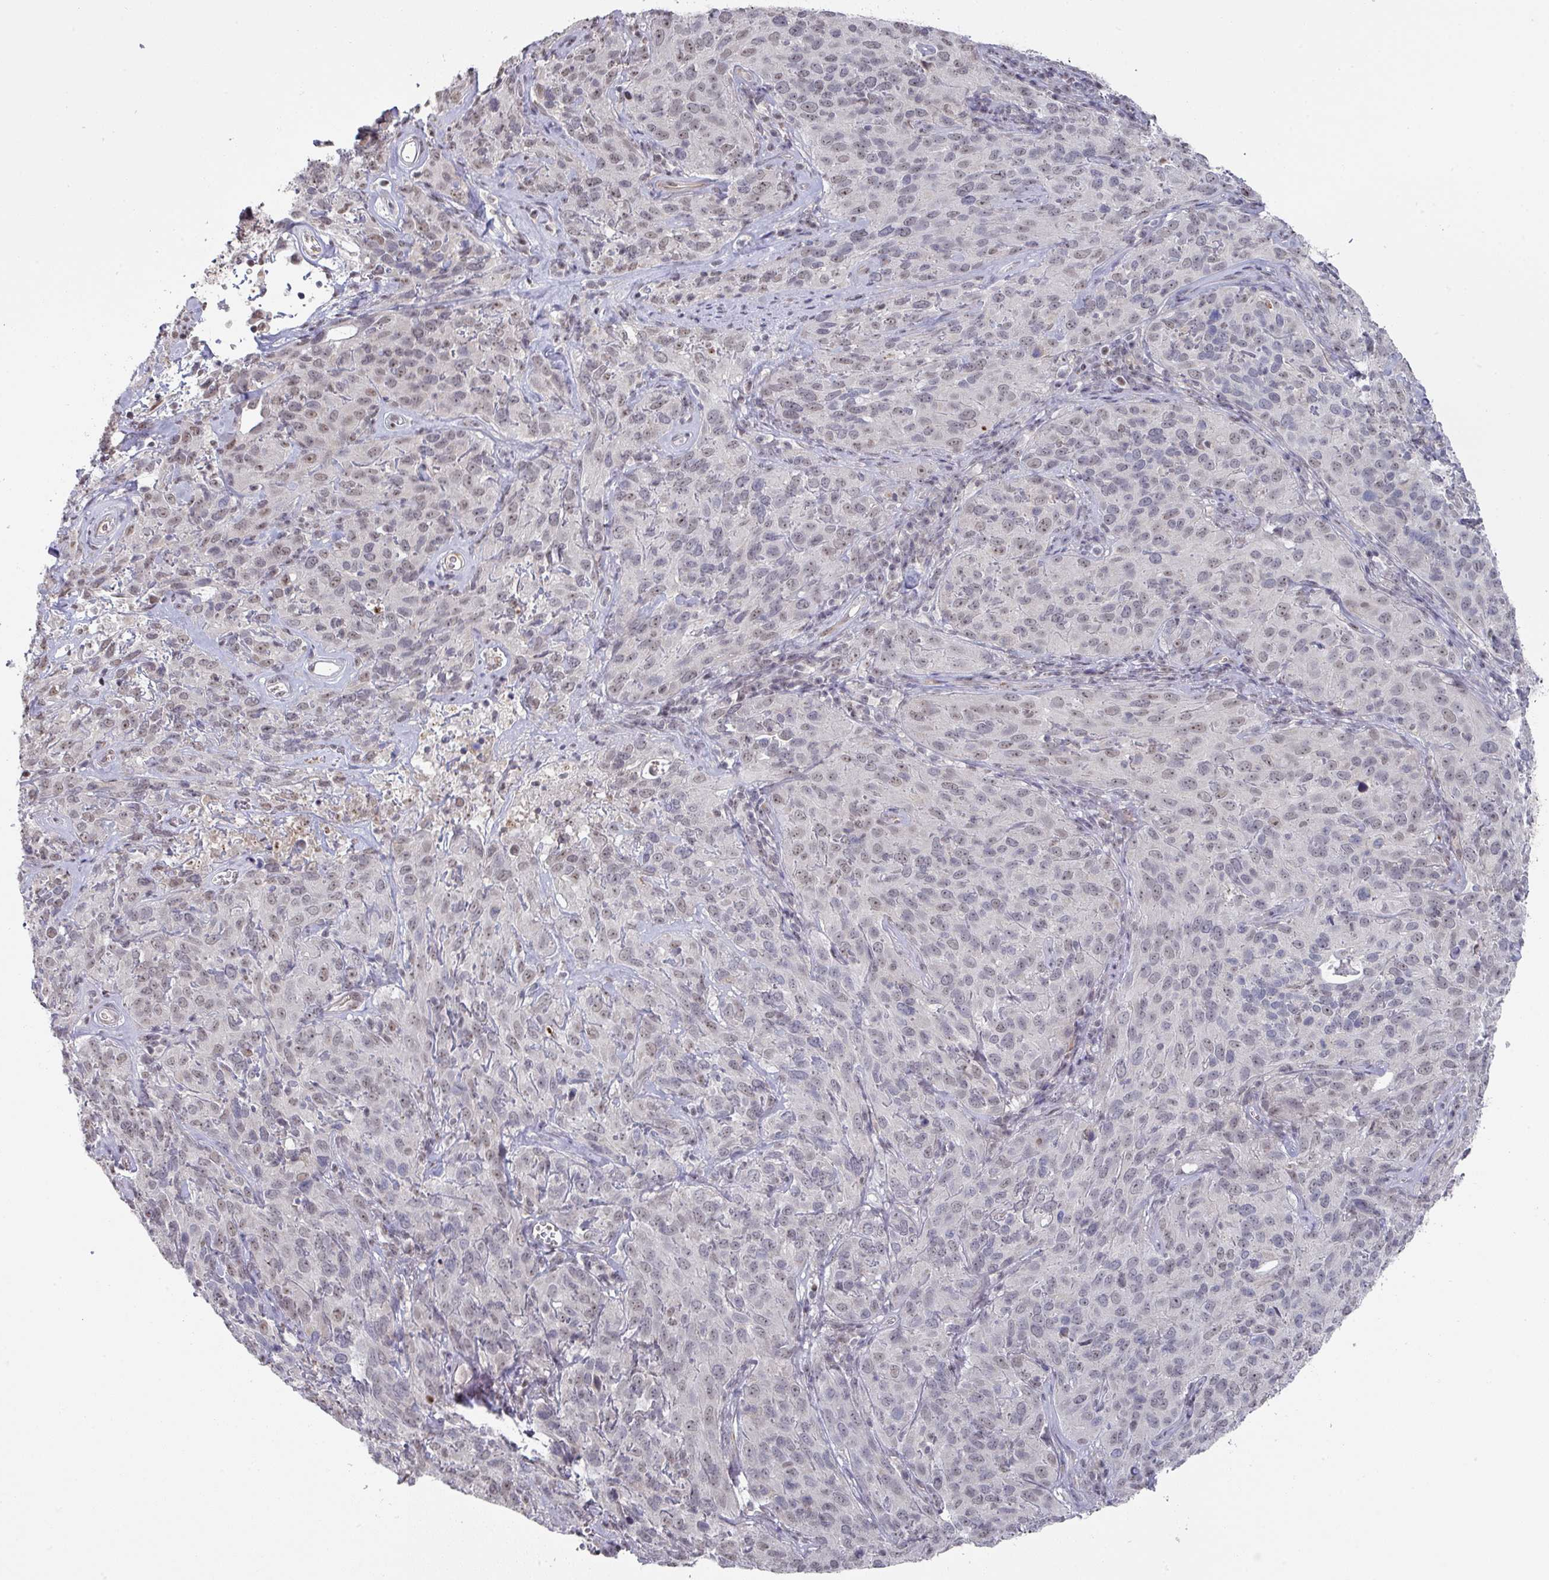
{"staining": {"intensity": "weak", "quantity": "25%-75%", "location": "nuclear"}, "tissue": "cervical cancer", "cell_type": "Tumor cells", "image_type": "cancer", "snomed": [{"axis": "morphology", "description": "Squamous cell carcinoma, NOS"}, {"axis": "topography", "description": "Cervix"}], "caption": "The image shows a brown stain indicating the presence of a protein in the nuclear of tumor cells in cervical cancer (squamous cell carcinoma). The staining was performed using DAB (3,3'-diaminobenzidine) to visualize the protein expression in brown, while the nuclei were stained in blue with hematoxylin (Magnification: 20x).", "gene": "ZNF654", "patient": {"sex": "female", "age": 51}}